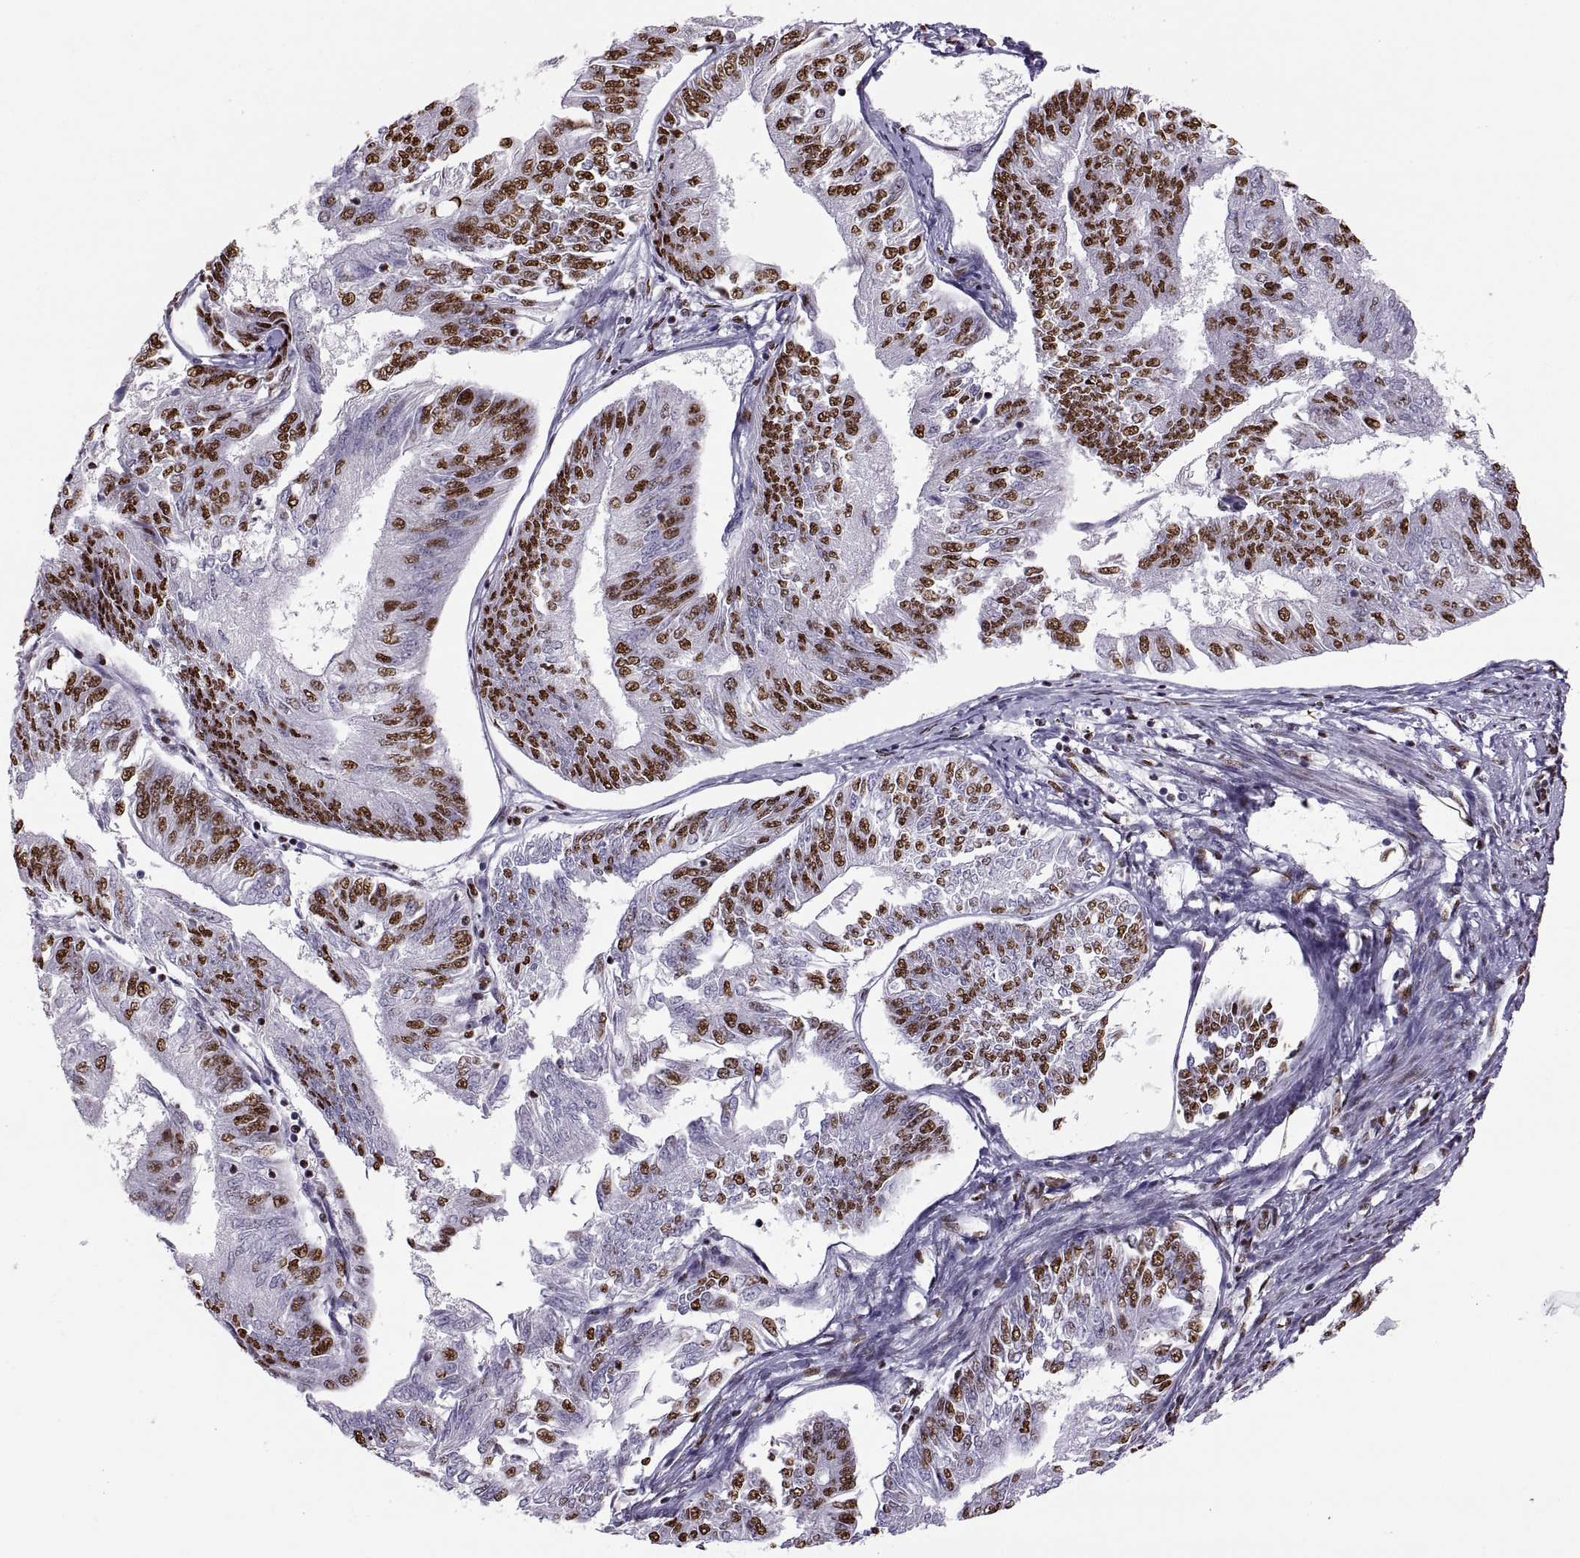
{"staining": {"intensity": "strong", "quantity": "25%-75%", "location": "nuclear"}, "tissue": "endometrial cancer", "cell_type": "Tumor cells", "image_type": "cancer", "snomed": [{"axis": "morphology", "description": "Adenocarcinoma, NOS"}, {"axis": "topography", "description": "Endometrium"}], "caption": "A high amount of strong nuclear staining is seen in about 25%-75% of tumor cells in endometrial adenocarcinoma tissue.", "gene": "SNAI1", "patient": {"sex": "female", "age": 58}}